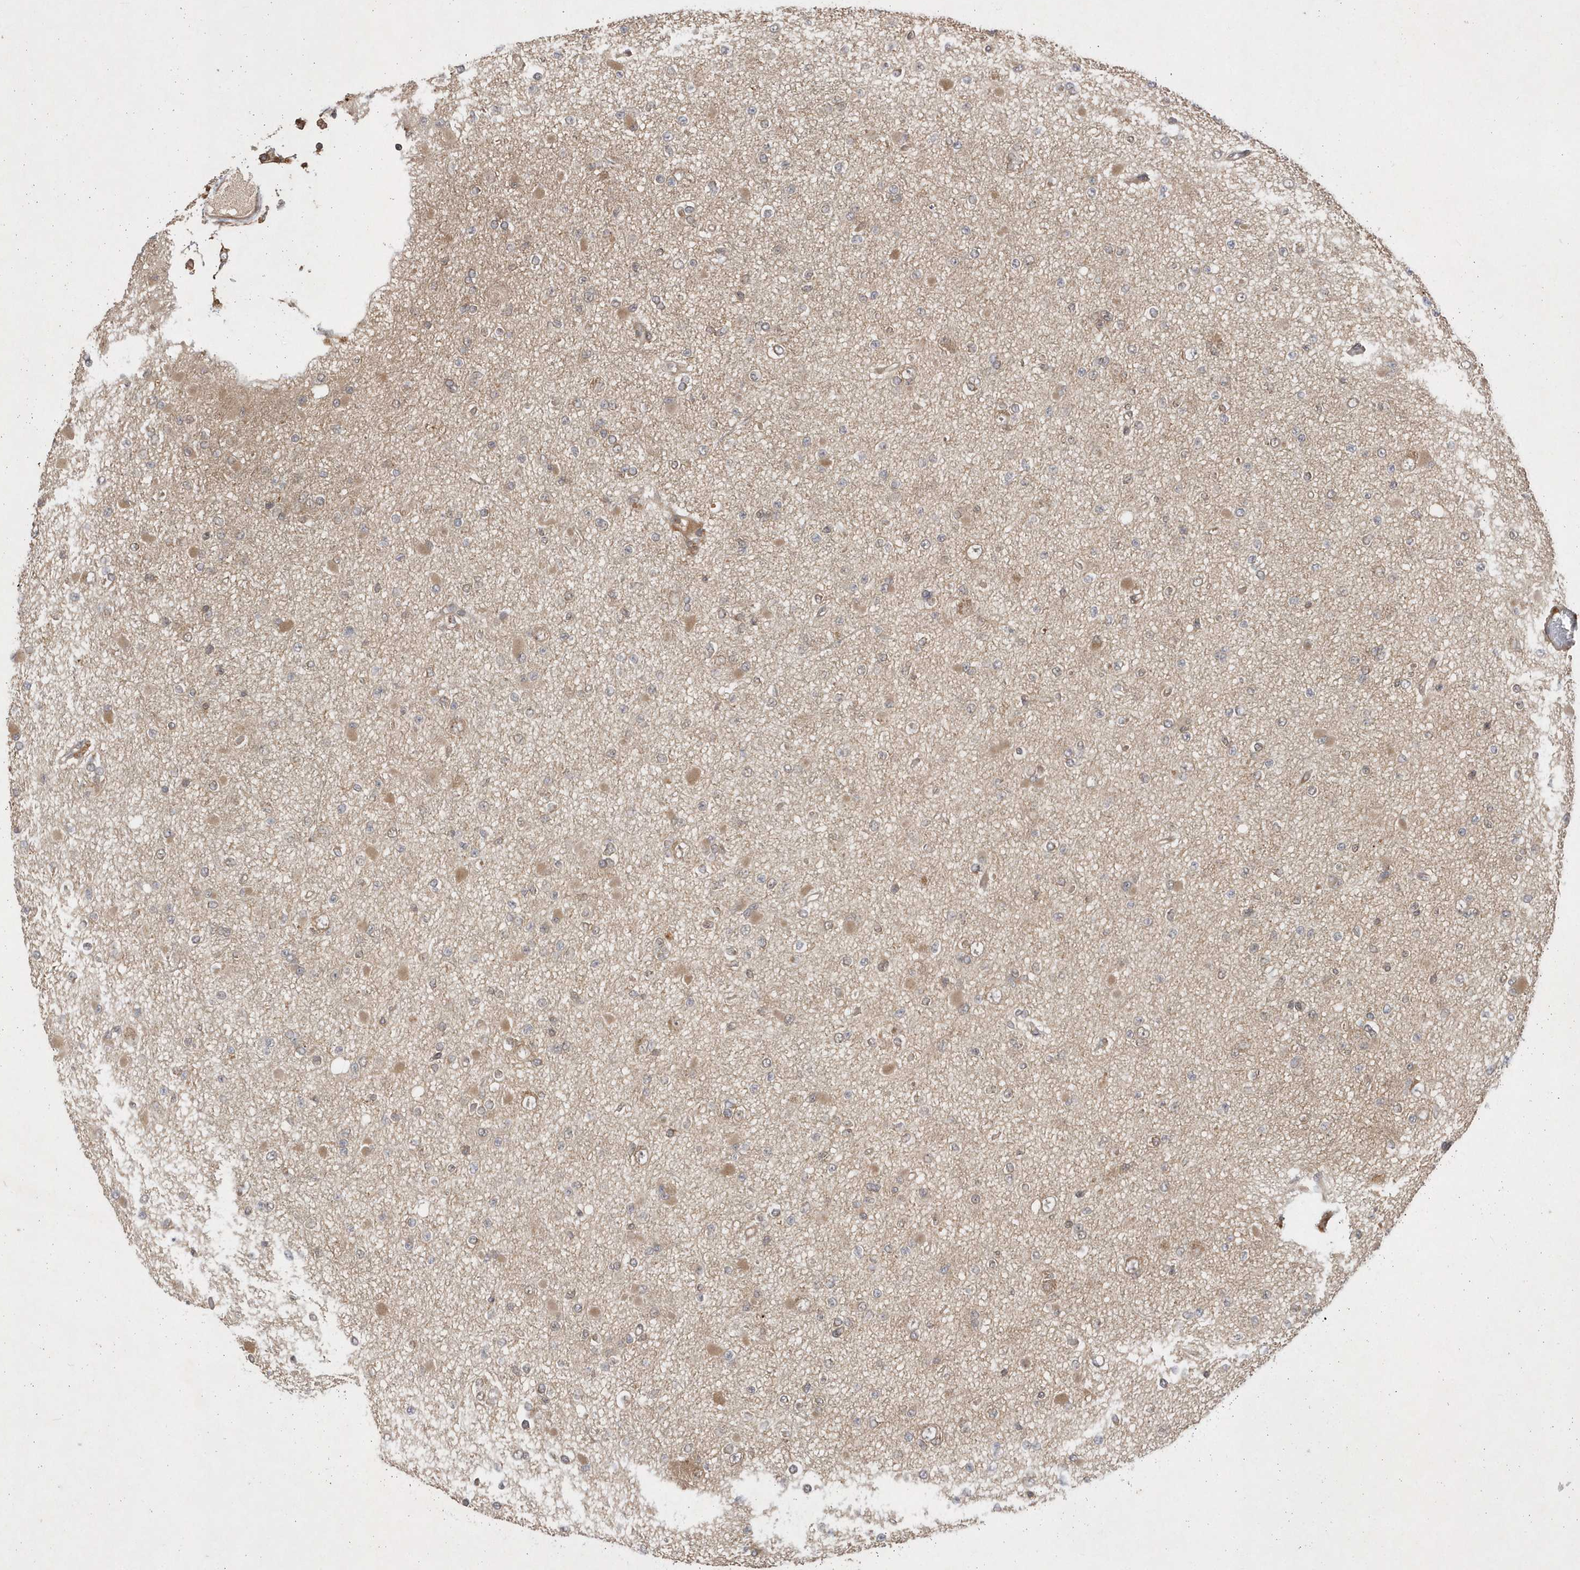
{"staining": {"intensity": "weak", "quantity": "25%-75%", "location": "cytoplasmic/membranous"}, "tissue": "glioma", "cell_type": "Tumor cells", "image_type": "cancer", "snomed": [{"axis": "morphology", "description": "Glioma, malignant, Low grade"}, {"axis": "topography", "description": "Brain"}], "caption": "Human low-grade glioma (malignant) stained with a brown dye demonstrates weak cytoplasmic/membranous positive staining in approximately 25%-75% of tumor cells.", "gene": "GFM2", "patient": {"sex": "female", "age": 22}}